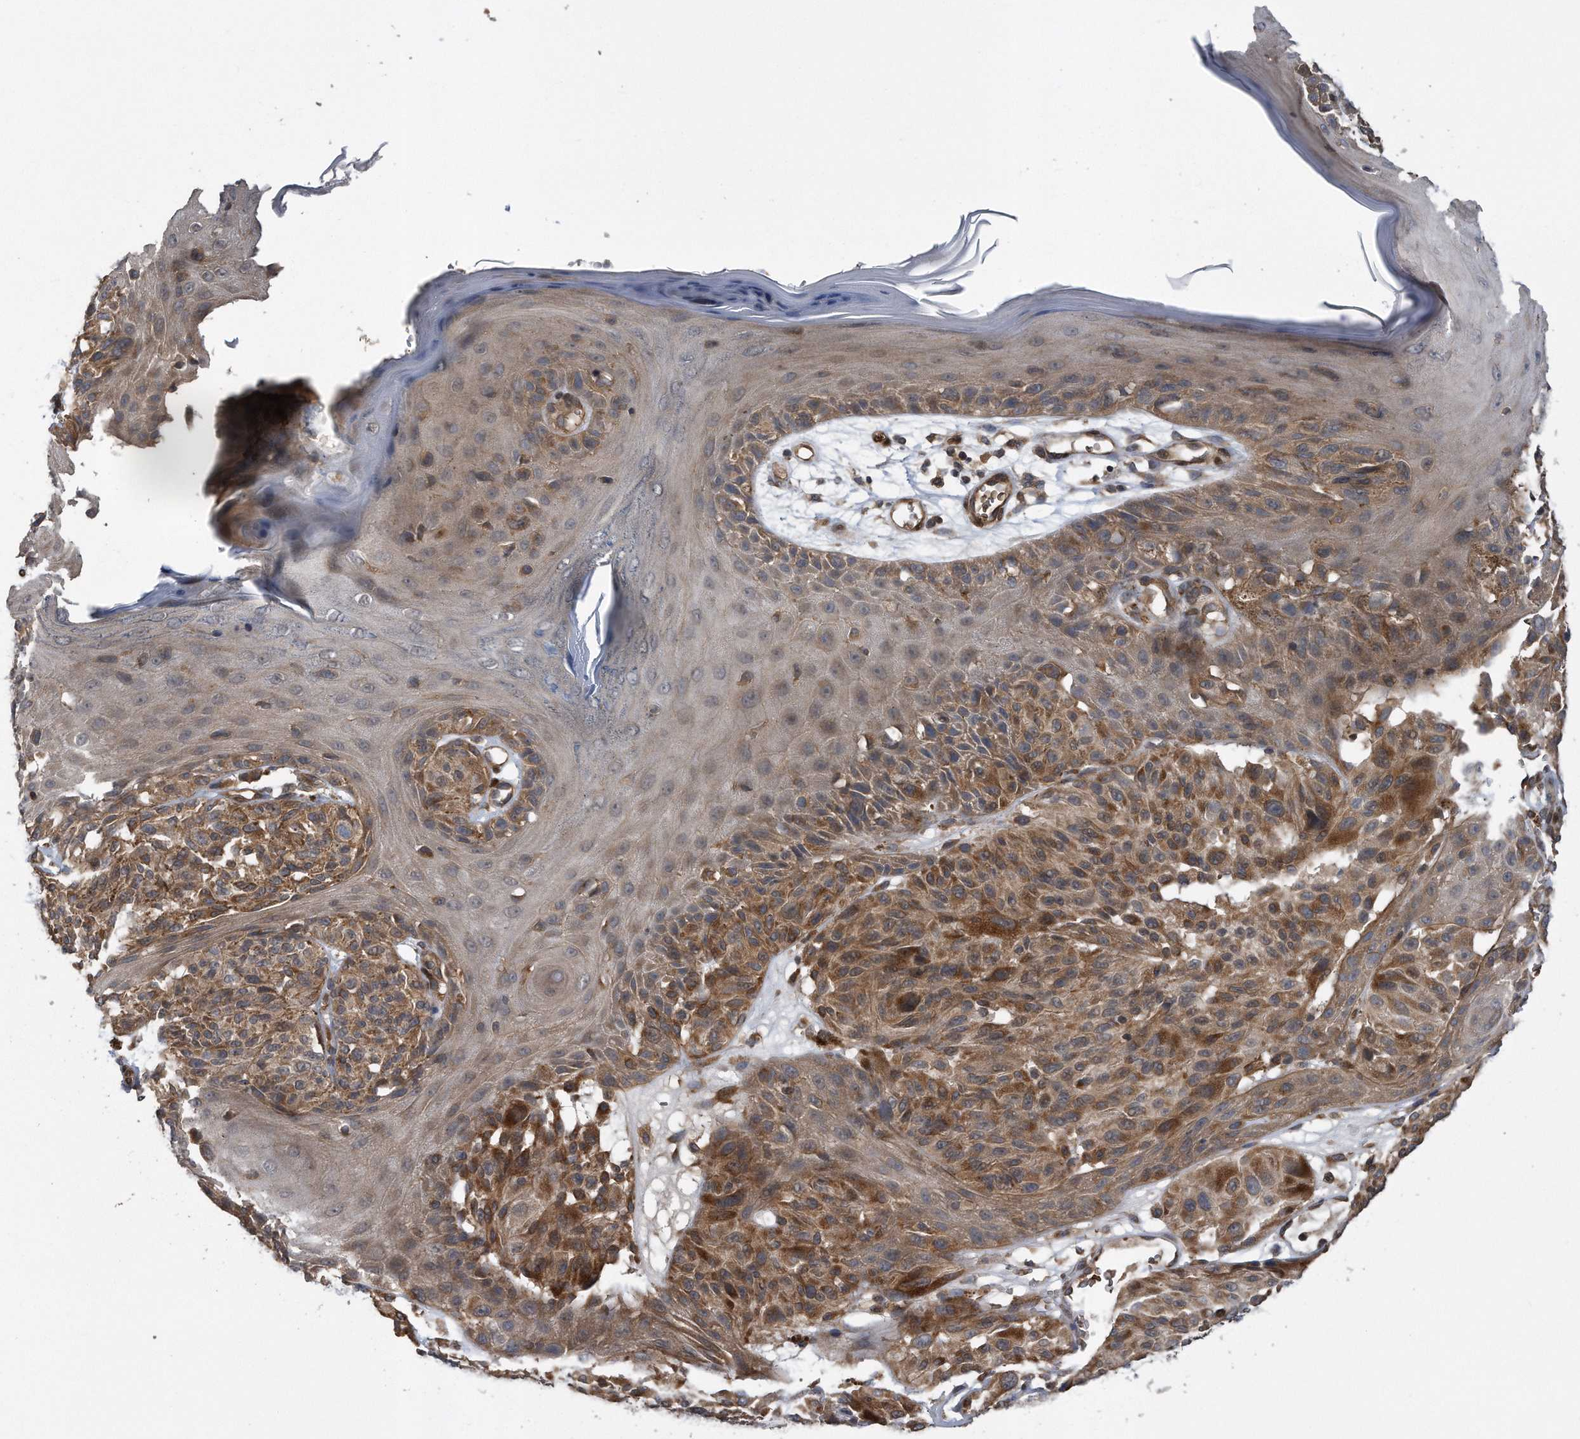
{"staining": {"intensity": "moderate", "quantity": ">75%", "location": "cytoplasmic/membranous"}, "tissue": "melanoma", "cell_type": "Tumor cells", "image_type": "cancer", "snomed": [{"axis": "morphology", "description": "Malignant melanoma, NOS"}, {"axis": "topography", "description": "Skin"}], "caption": "A brown stain shows moderate cytoplasmic/membranous staining of a protein in human melanoma tumor cells. The staining was performed using DAB to visualize the protein expression in brown, while the nuclei were stained in blue with hematoxylin (Magnification: 20x).", "gene": "ZNF79", "patient": {"sex": "male", "age": 83}}